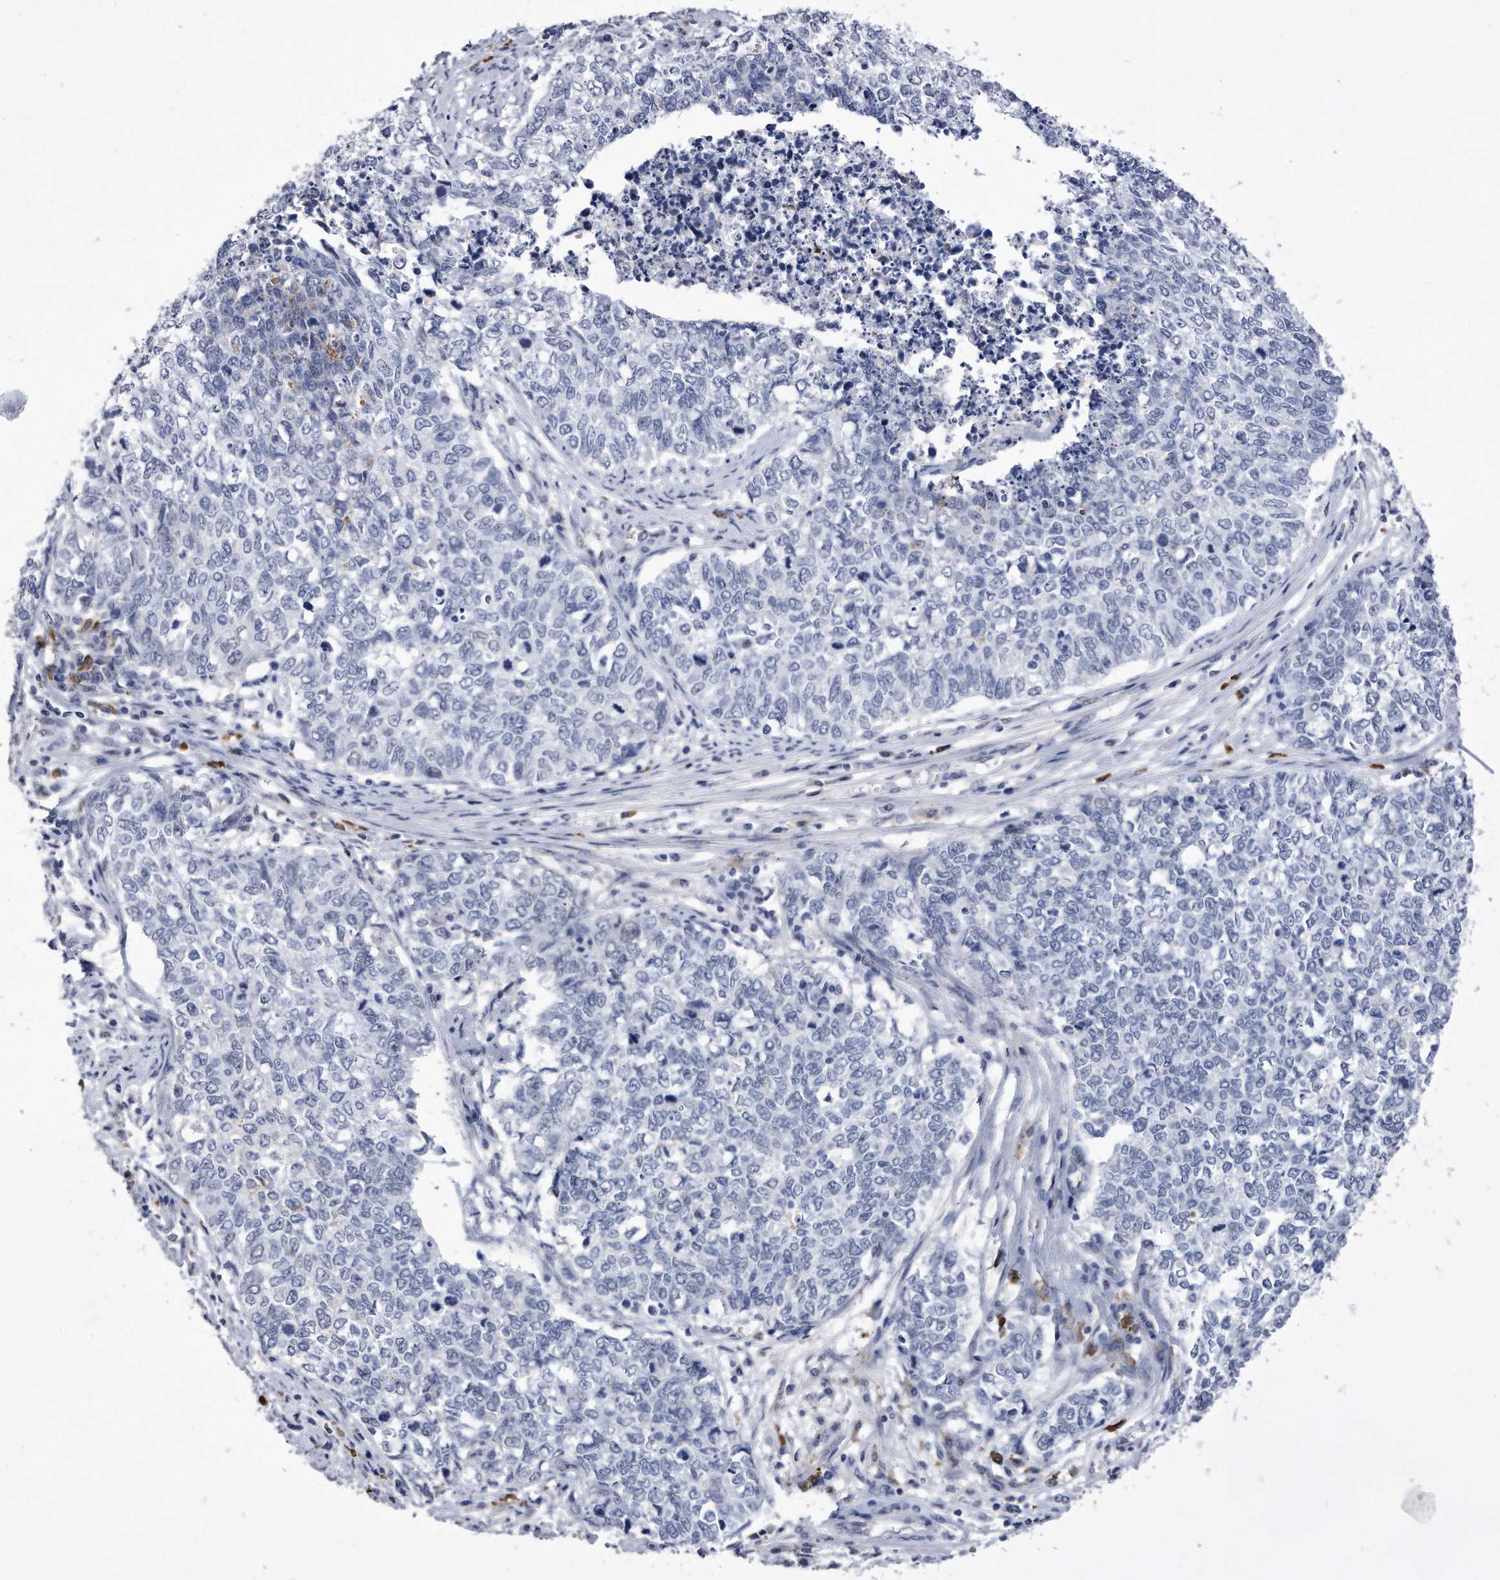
{"staining": {"intensity": "negative", "quantity": "none", "location": "none"}, "tissue": "cervical cancer", "cell_type": "Tumor cells", "image_type": "cancer", "snomed": [{"axis": "morphology", "description": "Squamous cell carcinoma, NOS"}, {"axis": "topography", "description": "Cervix"}], "caption": "The immunohistochemistry (IHC) histopathology image has no significant positivity in tumor cells of squamous cell carcinoma (cervical) tissue.", "gene": "KCTD8", "patient": {"sex": "female", "age": 63}}